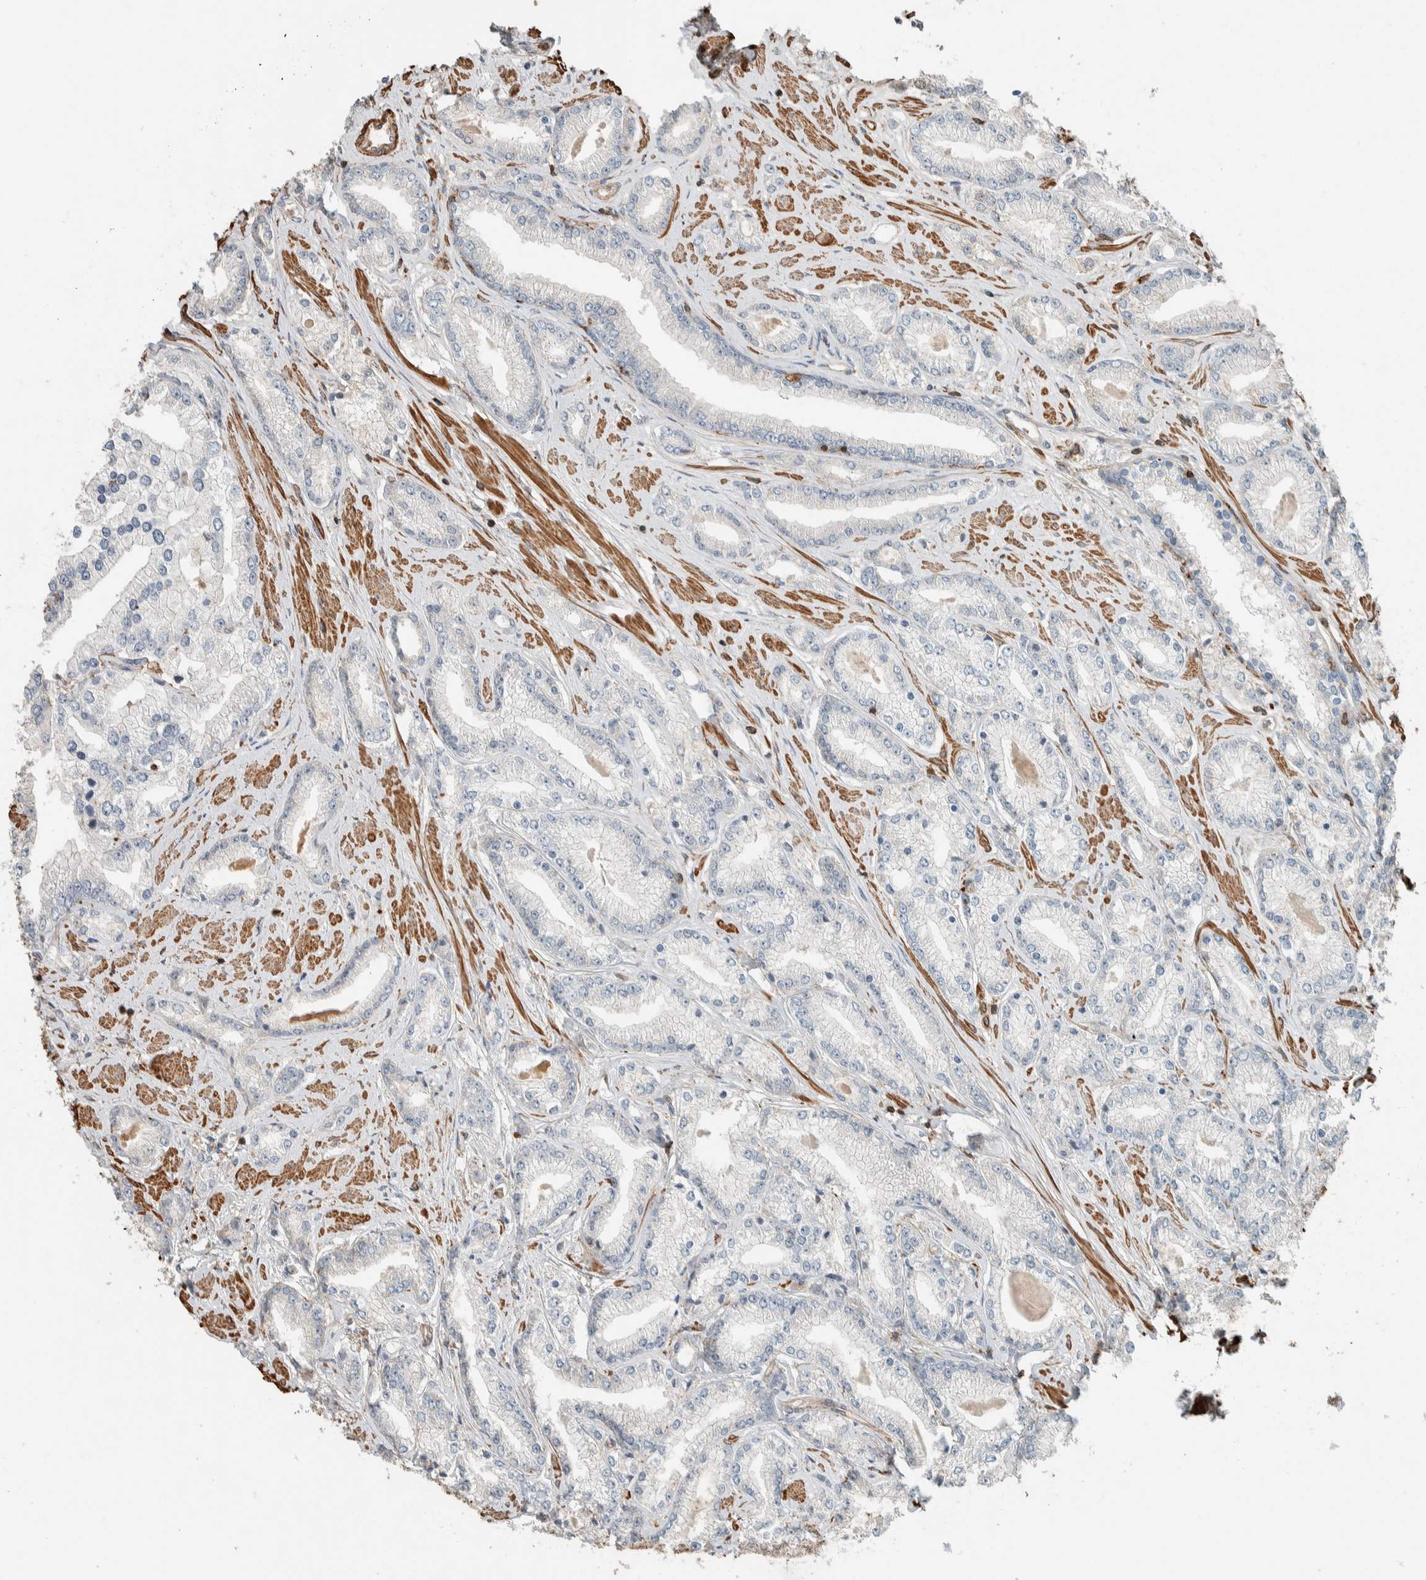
{"staining": {"intensity": "negative", "quantity": "none", "location": "none"}, "tissue": "prostate cancer", "cell_type": "Tumor cells", "image_type": "cancer", "snomed": [{"axis": "morphology", "description": "Adenocarcinoma, Low grade"}, {"axis": "topography", "description": "Prostate"}], "caption": "Immunohistochemical staining of low-grade adenocarcinoma (prostate) displays no significant positivity in tumor cells.", "gene": "CTBP2", "patient": {"sex": "male", "age": 62}}